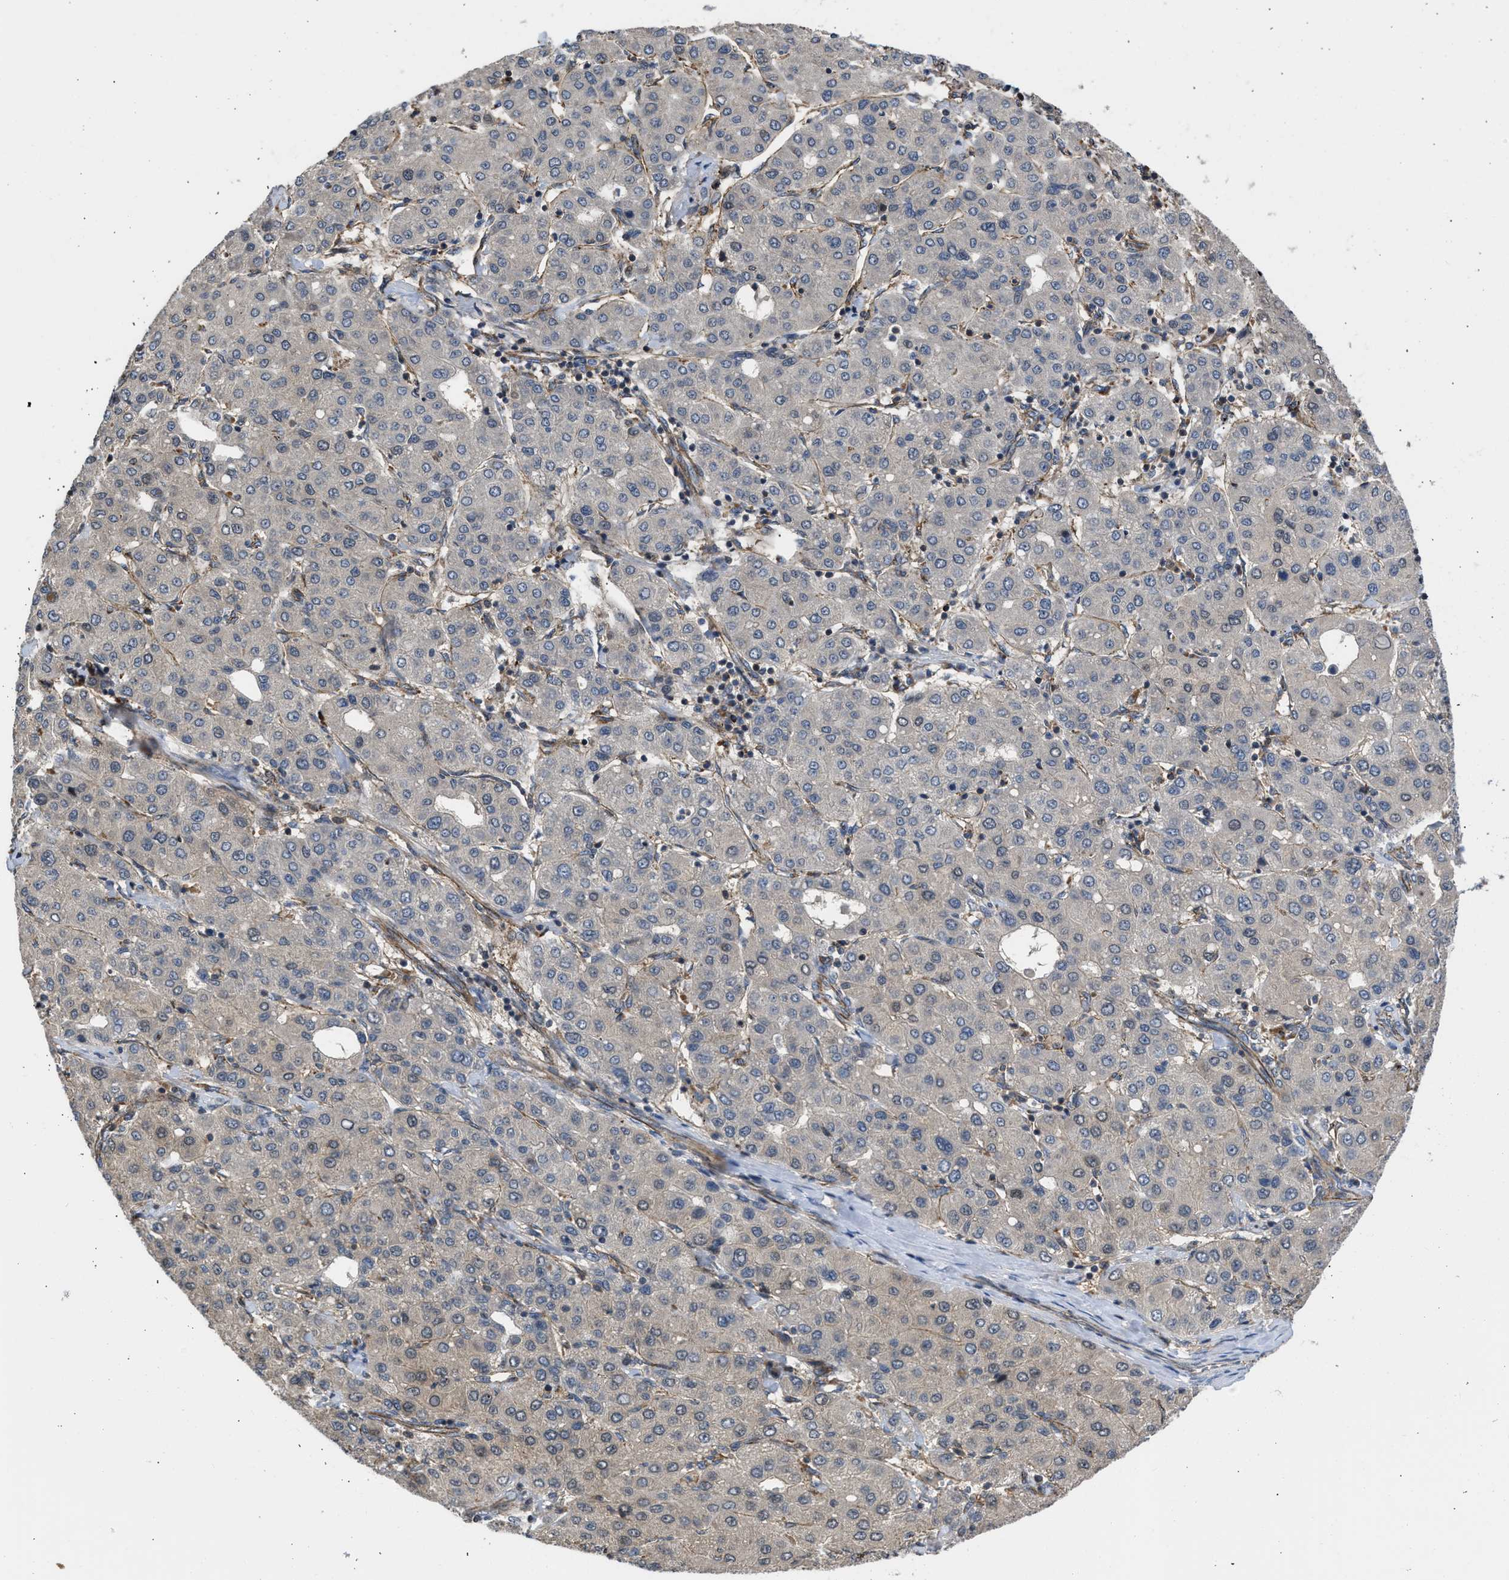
{"staining": {"intensity": "negative", "quantity": "none", "location": "none"}, "tissue": "liver cancer", "cell_type": "Tumor cells", "image_type": "cancer", "snomed": [{"axis": "morphology", "description": "Carcinoma, Hepatocellular, NOS"}, {"axis": "topography", "description": "Liver"}], "caption": "A high-resolution image shows IHC staining of hepatocellular carcinoma (liver), which shows no significant staining in tumor cells.", "gene": "GPATCH2L", "patient": {"sex": "male", "age": 65}}